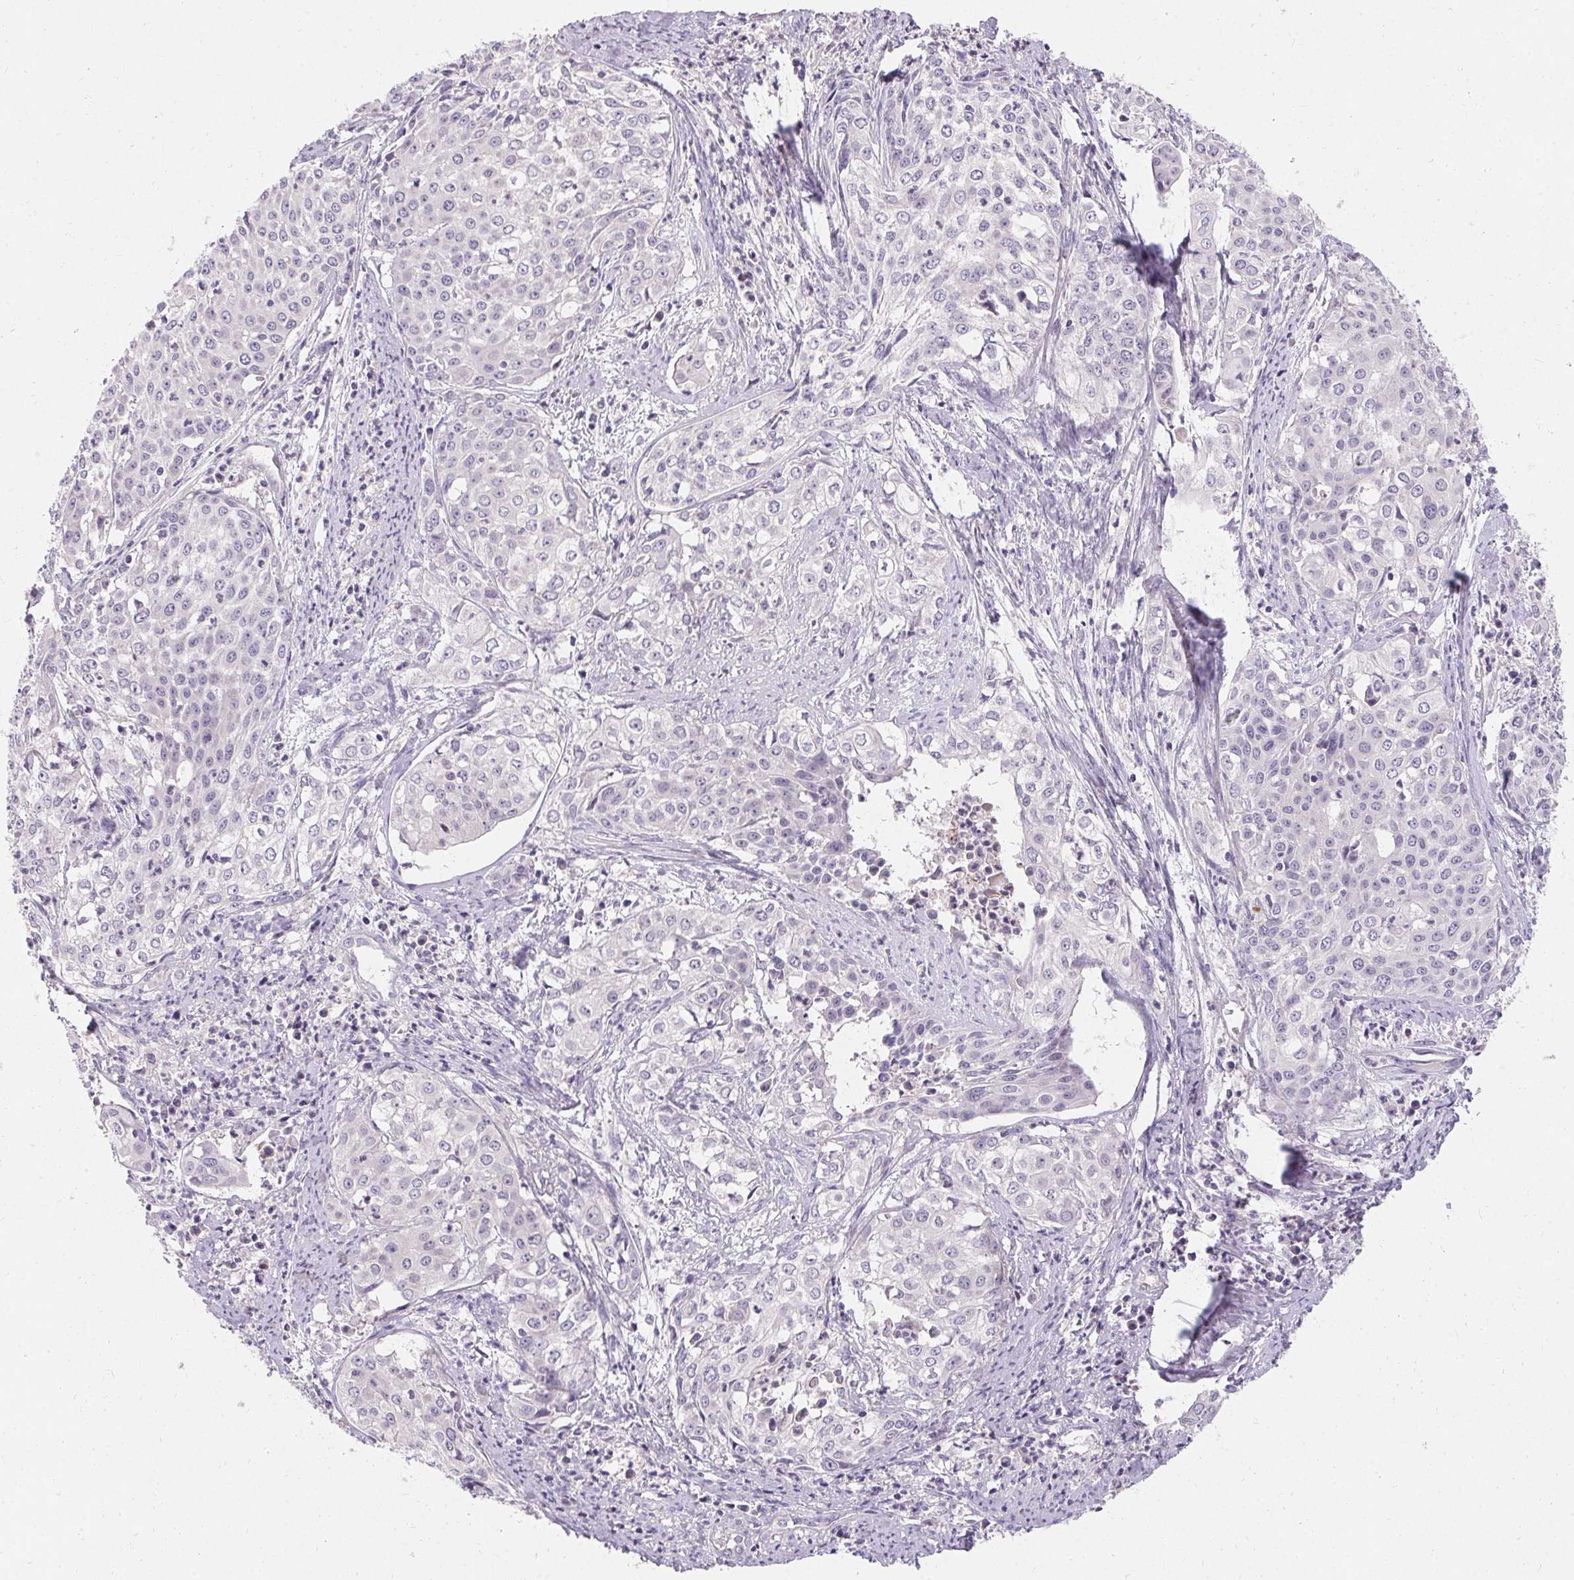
{"staining": {"intensity": "negative", "quantity": "none", "location": "none"}, "tissue": "cervical cancer", "cell_type": "Tumor cells", "image_type": "cancer", "snomed": [{"axis": "morphology", "description": "Squamous cell carcinoma, NOS"}, {"axis": "topography", "description": "Cervix"}], "caption": "High power microscopy photomicrograph of an IHC micrograph of cervical cancer (squamous cell carcinoma), revealing no significant expression in tumor cells.", "gene": "TRIP13", "patient": {"sex": "female", "age": 39}}